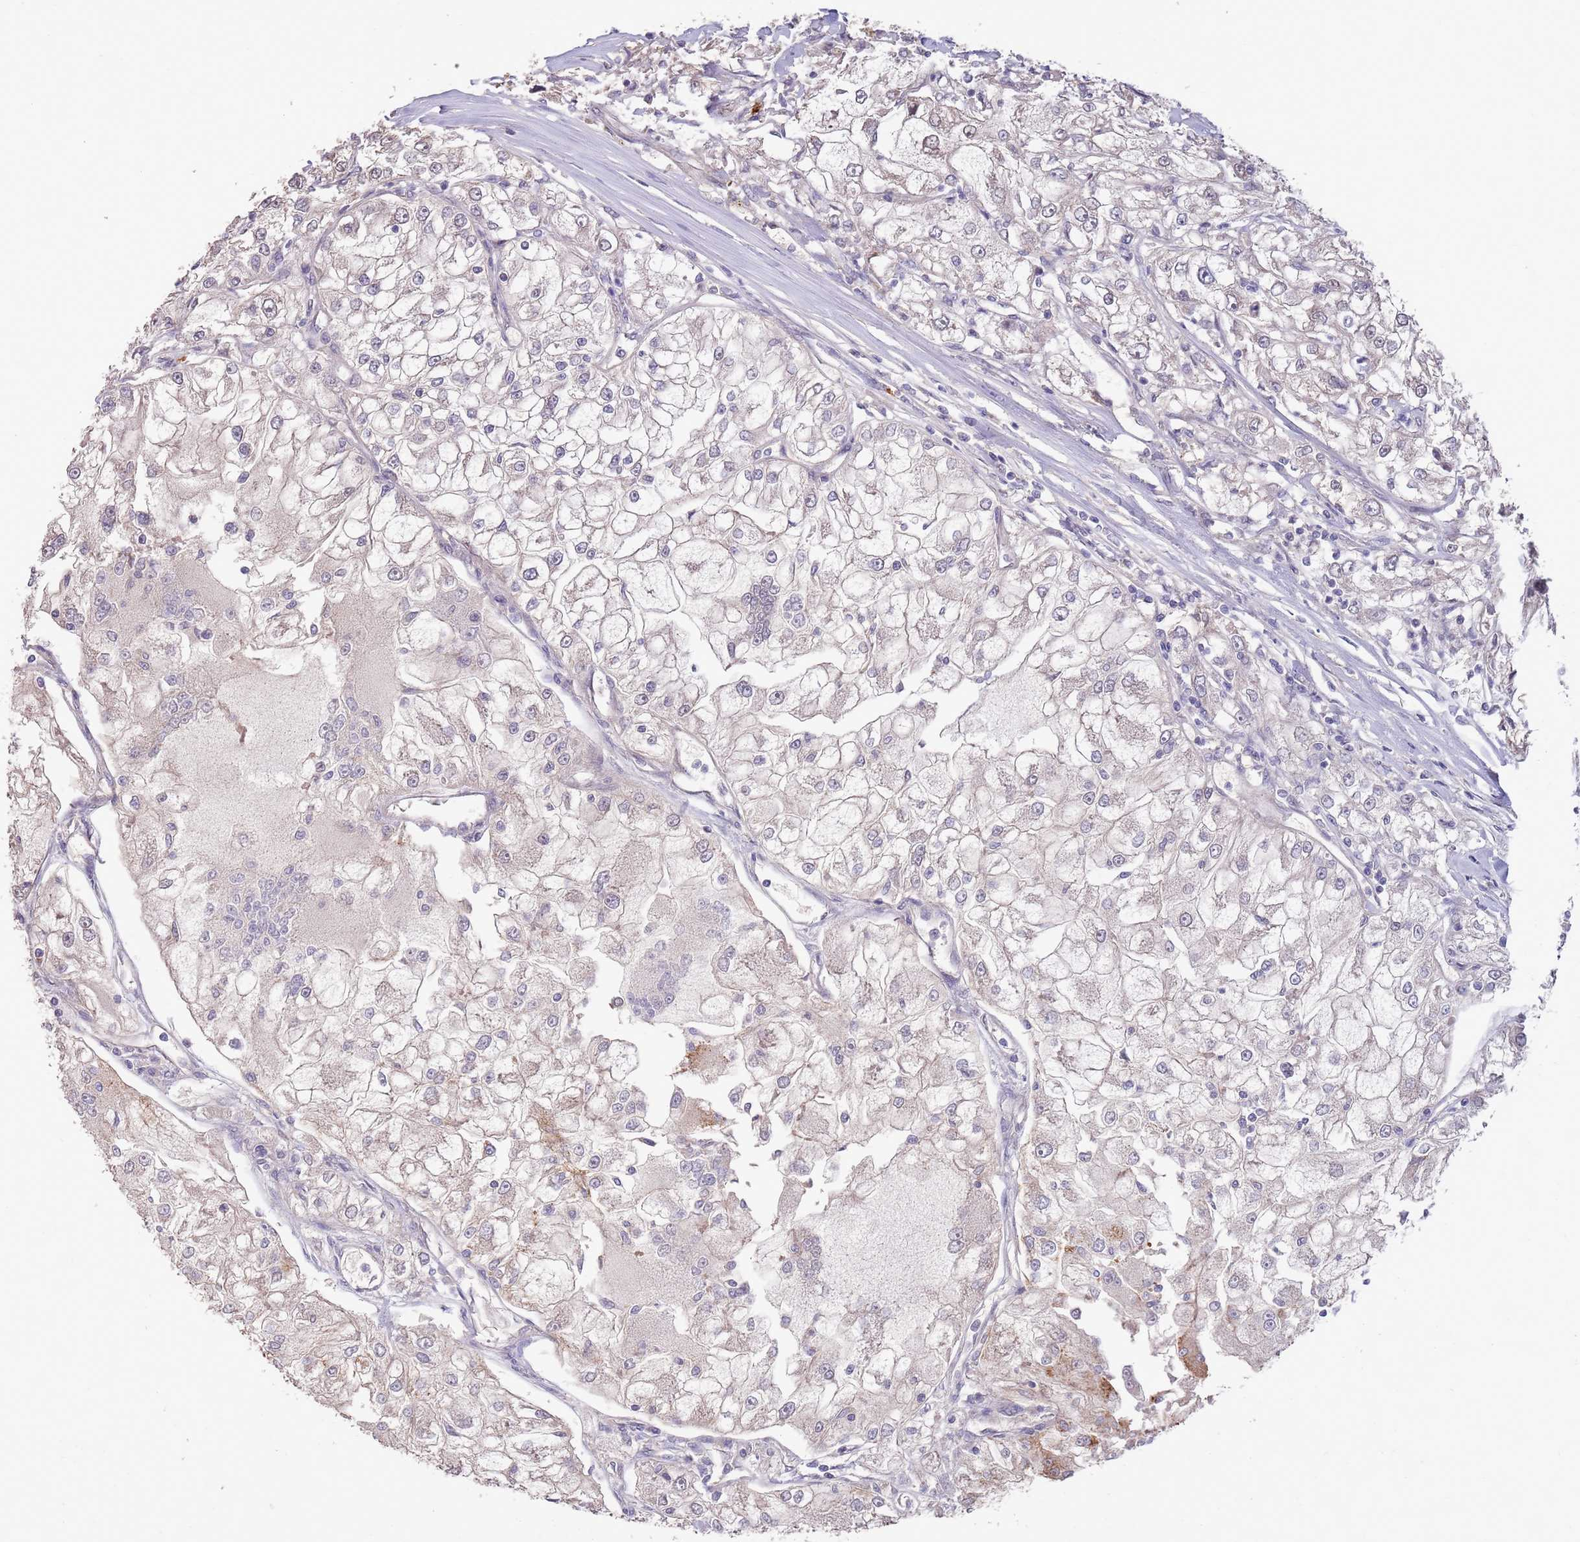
{"staining": {"intensity": "negative", "quantity": "none", "location": "none"}, "tissue": "renal cancer", "cell_type": "Tumor cells", "image_type": "cancer", "snomed": [{"axis": "morphology", "description": "Adenocarcinoma, NOS"}, {"axis": "topography", "description": "Kidney"}], "caption": "IHC of renal adenocarcinoma exhibits no staining in tumor cells.", "gene": "MARVELD2", "patient": {"sex": "female", "age": 72}}